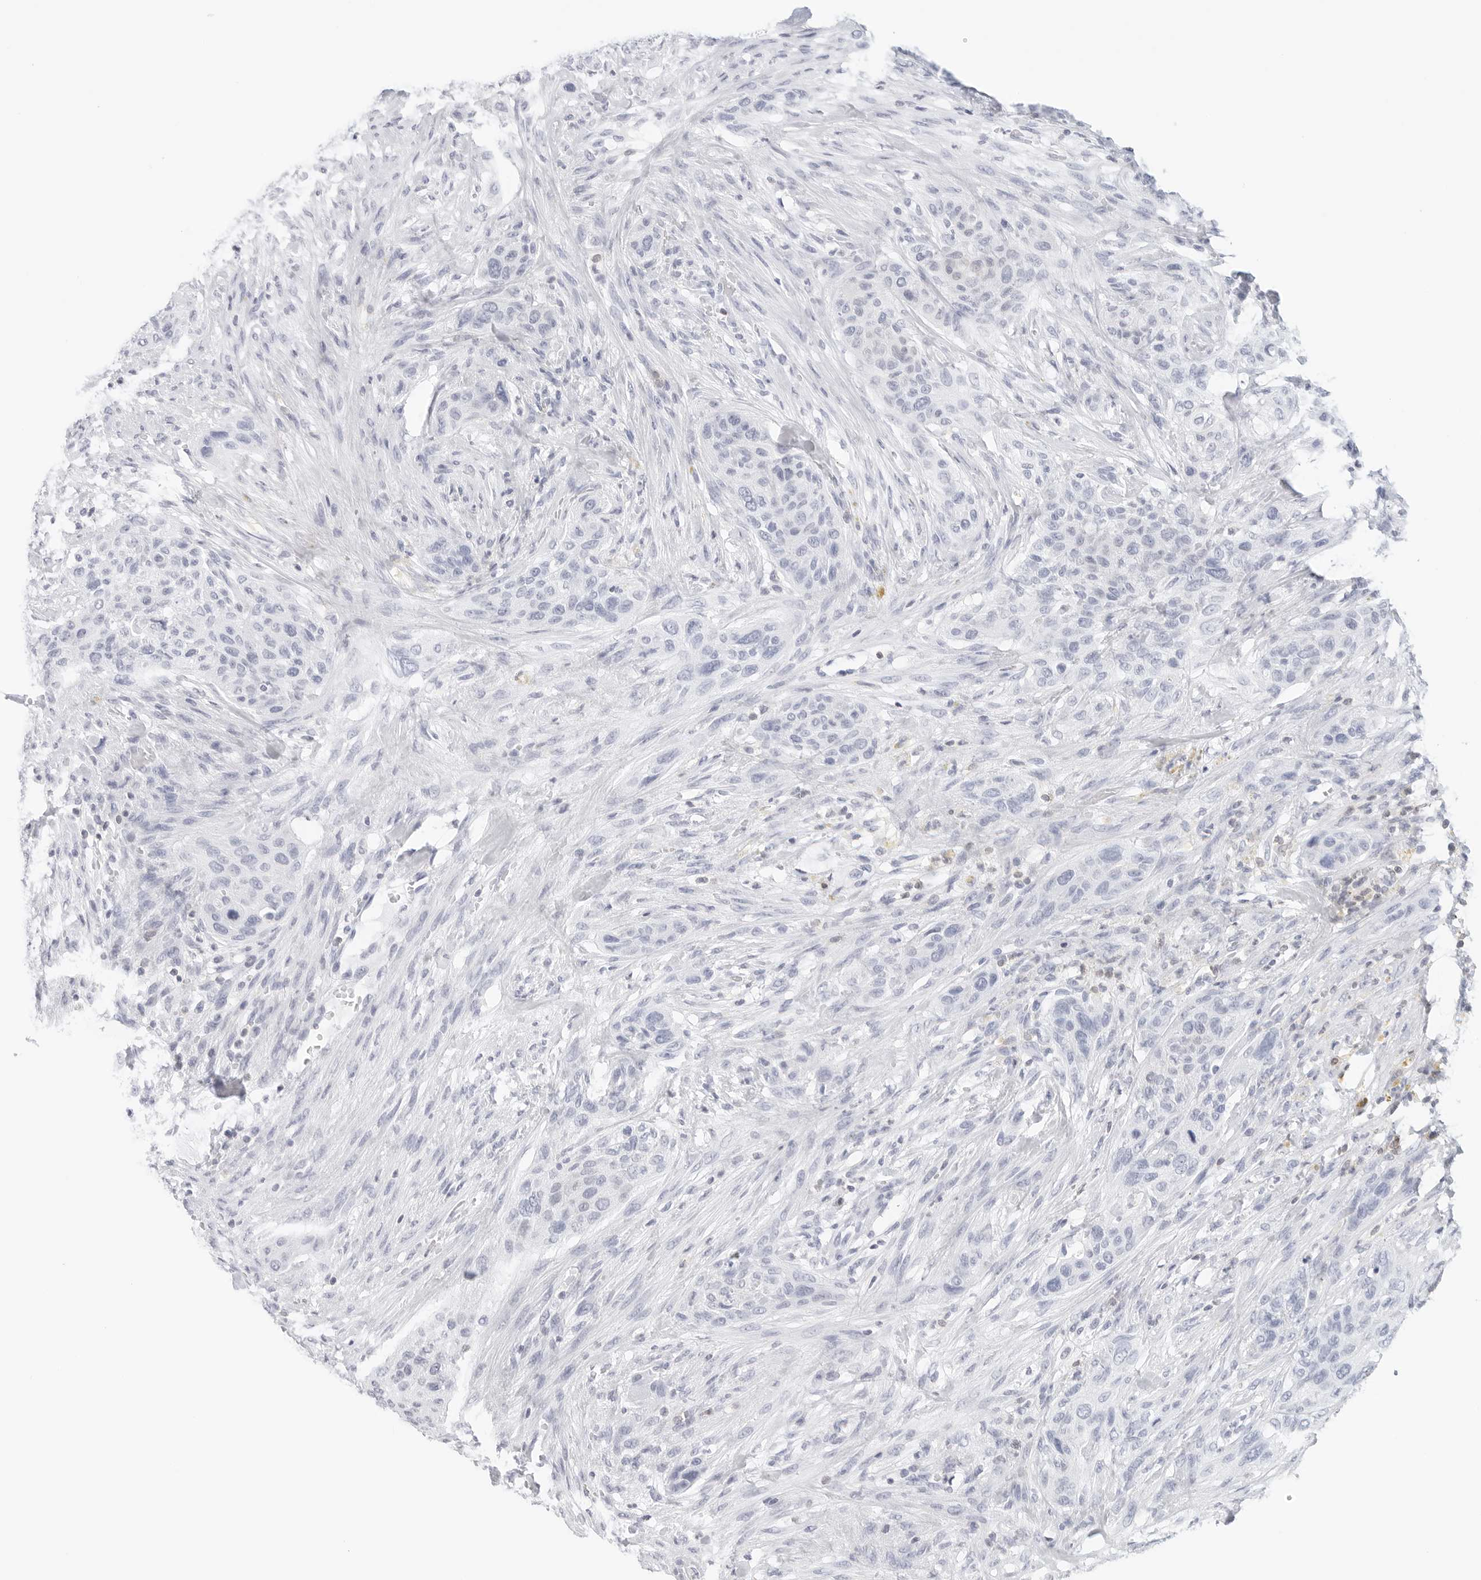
{"staining": {"intensity": "negative", "quantity": "none", "location": "none"}, "tissue": "urothelial cancer", "cell_type": "Tumor cells", "image_type": "cancer", "snomed": [{"axis": "morphology", "description": "Urothelial carcinoma, High grade"}, {"axis": "topography", "description": "Urinary bladder"}], "caption": "Tumor cells show no significant protein positivity in urothelial carcinoma (high-grade). The staining was performed using DAB to visualize the protein expression in brown, while the nuclei were stained in blue with hematoxylin (Magnification: 20x).", "gene": "SLC9A3R1", "patient": {"sex": "male", "age": 35}}